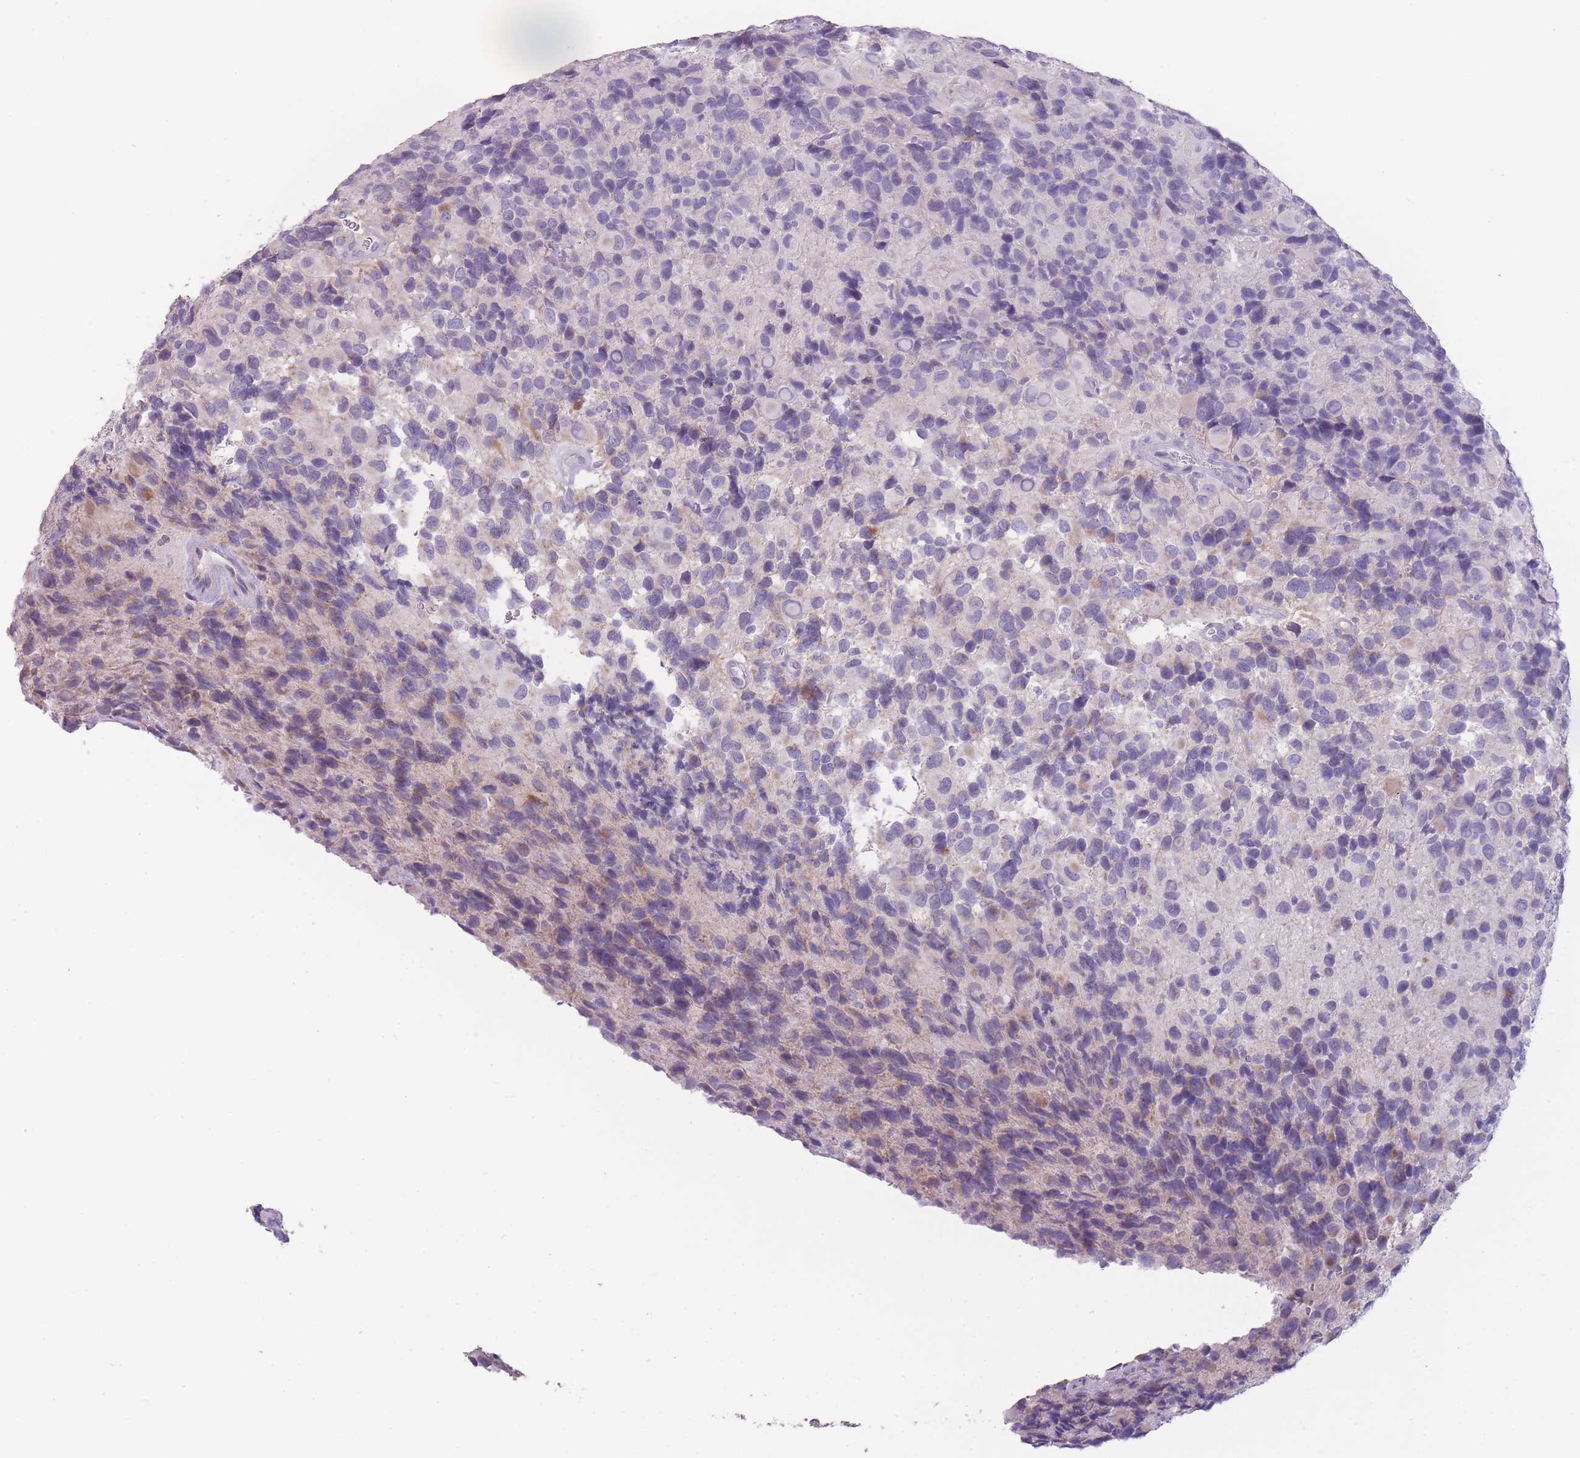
{"staining": {"intensity": "weak", "quantity": "<25%", "location": "cytoplasmic/membranous"}, "tissue": "glioma", "cell_type": "Tumor cells", "image_type": "cancer", "snomed": [{"axis": "morphology", "description": "Glioma, malignant, High grade"}, {"axis": "topography", "description": "Brain"}], "caption": "Immunohistochemistry (IHC) of human malignant high-grade glioma displays no staining in tumor cells.", "gene": "DCANP1", "patient": {"sex": "male", "age": 77}}